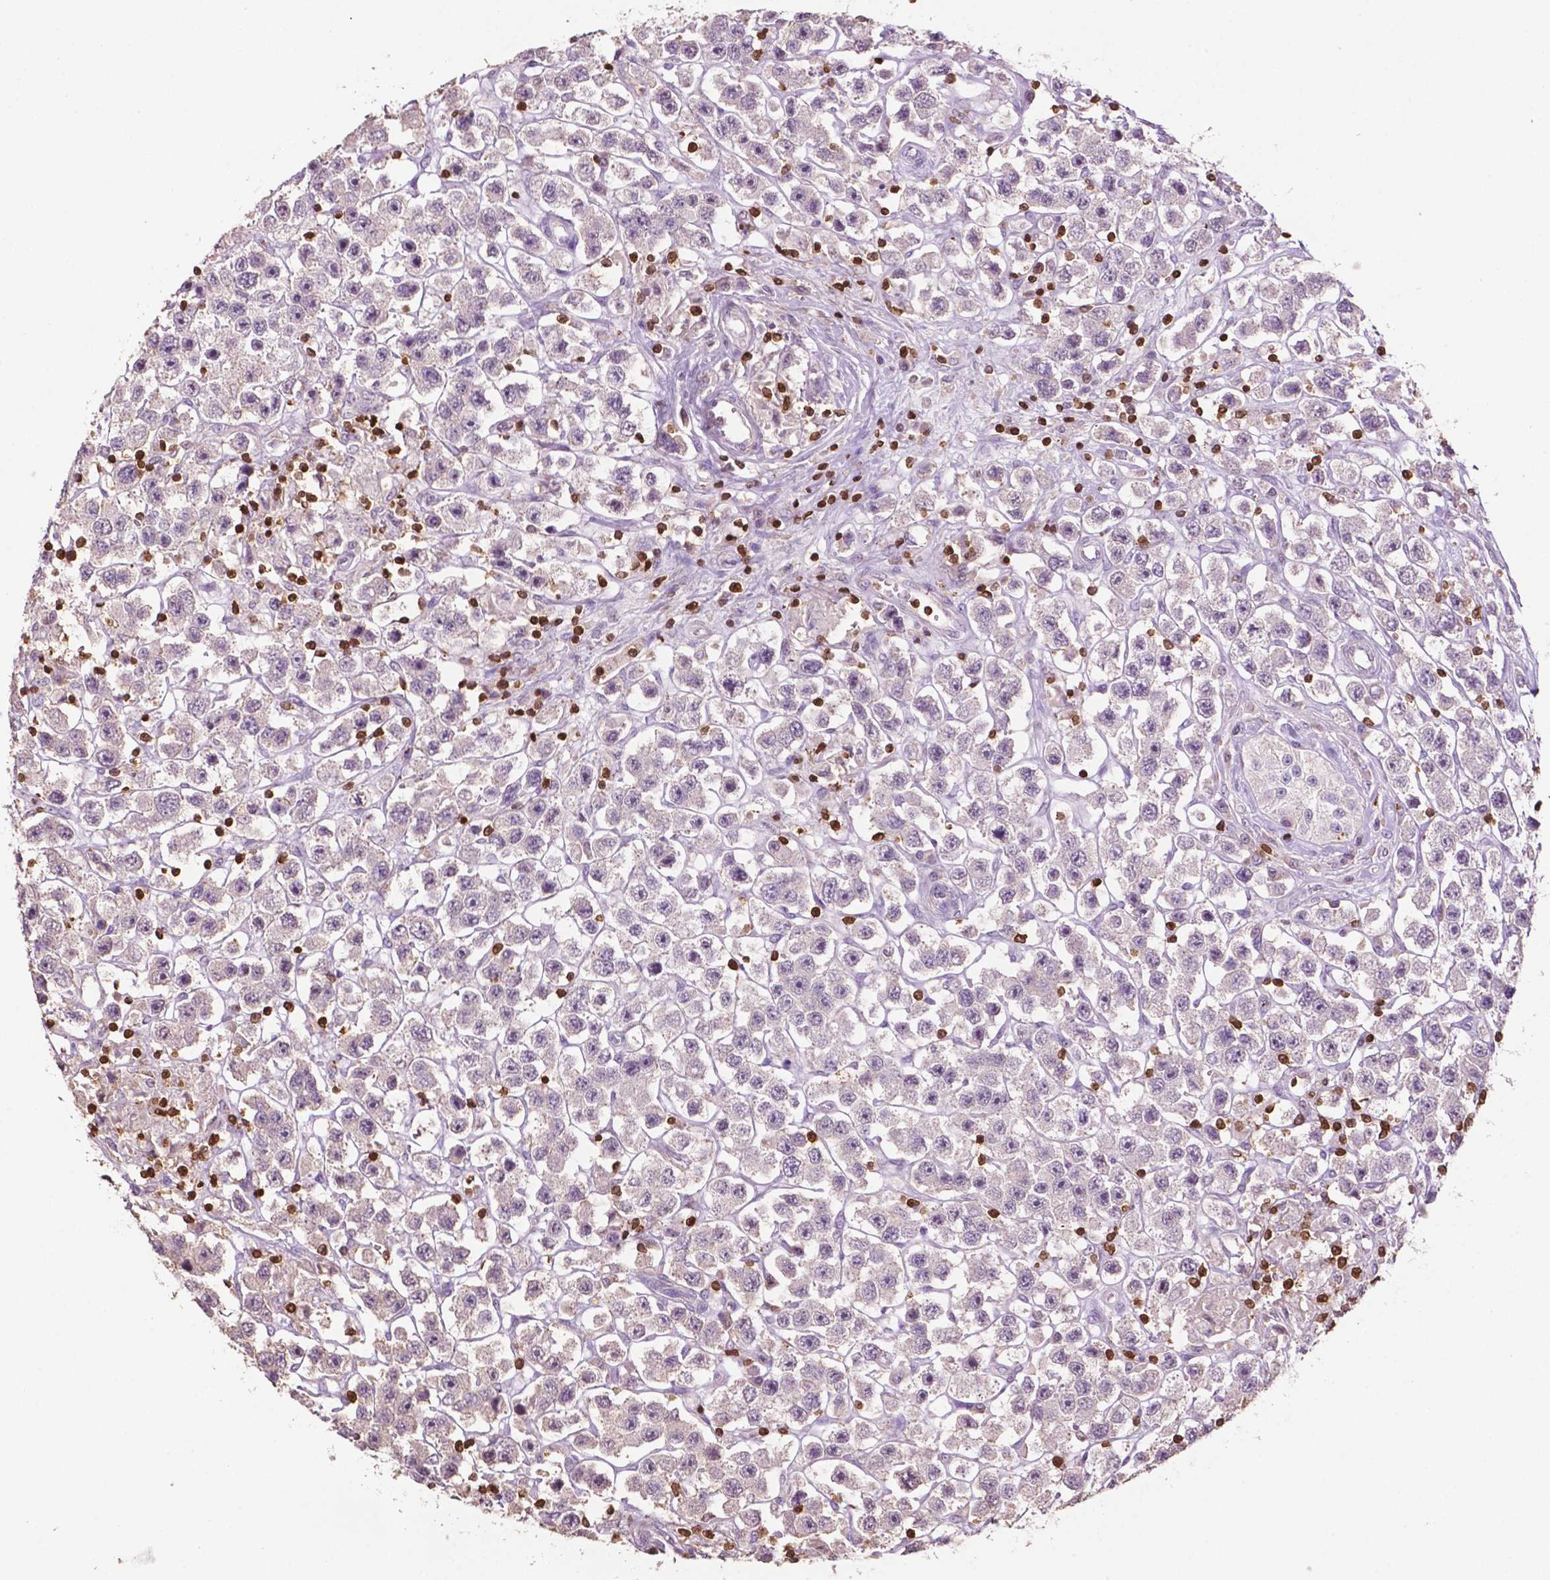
{"staining": {"intensity": "negative", "quantity": "none", "location": "none"}, "tissue": "testis cancer", "cell_type": "Tumor cells", "image_type": "cancer", "snomed": [{"axis": "morphology", "description": "Seminoma, NOS"}, {"axis": "topography", "description": "Testis"}], "caption": "Protein analysis of testis cancer (seminoma) shows no significant positivity in tumor cells. The staining is performed using DAB brown chromogen with nuclei counter-stained in using hematoxylin.", "gene": "TBC1D10C", "patient": {"sex": "male", "age": 45}}